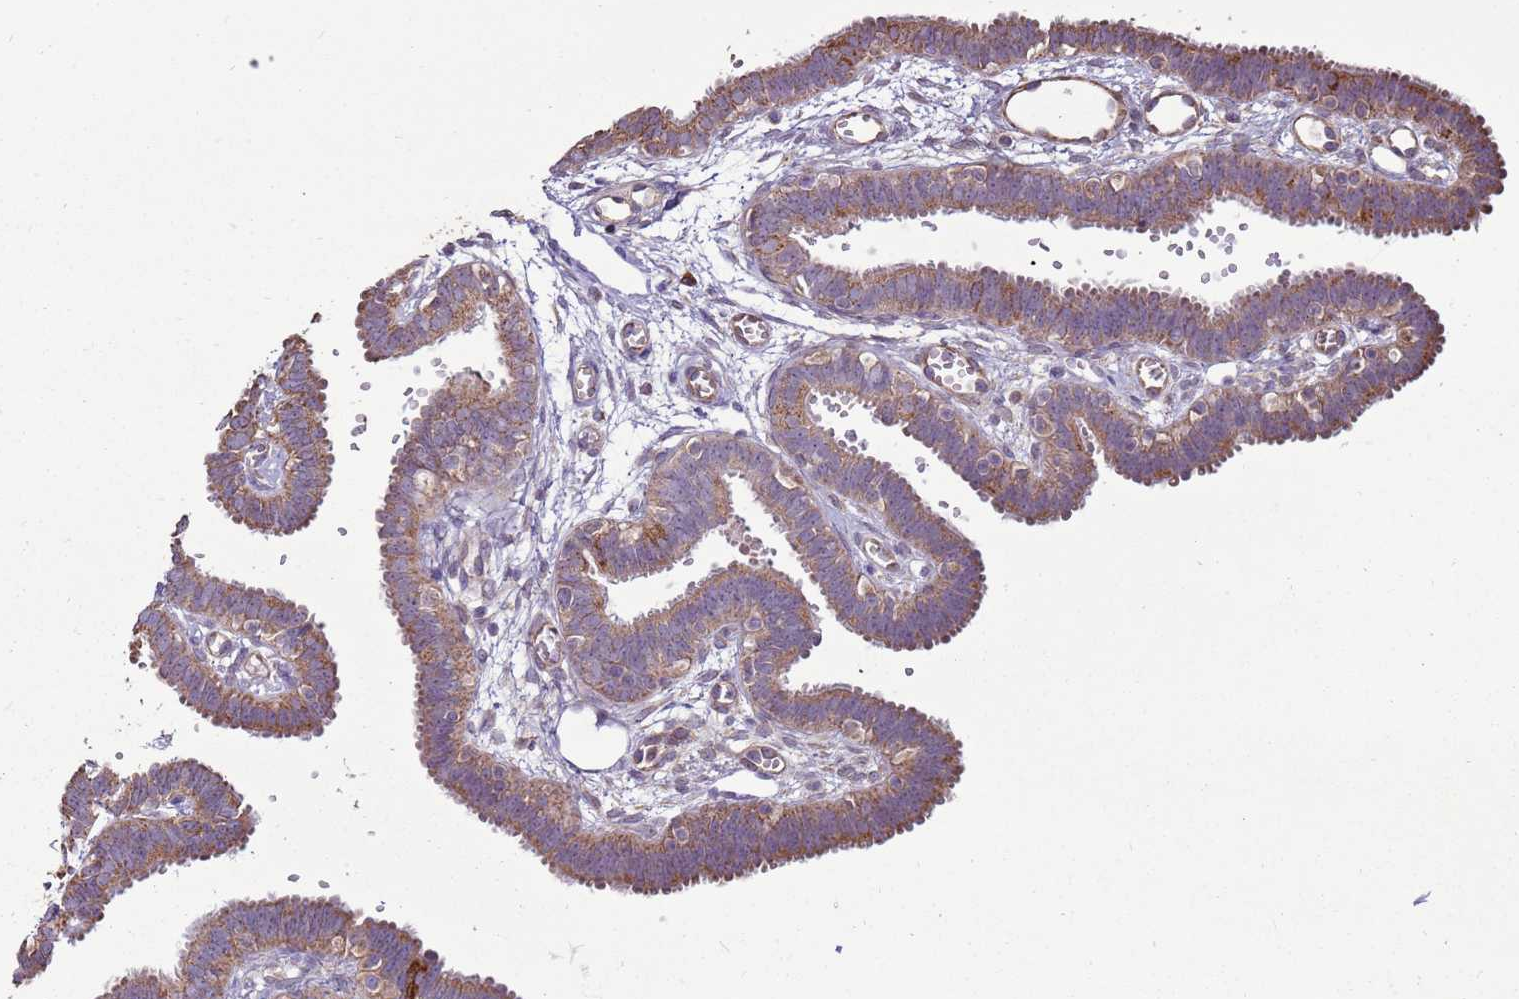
{"staining": {"intensity": "moderate", "quantity": ">75%", "location": "cytoplasmic/membranous"}, "tissue": "fallopian tube", "cell_type": "Glandular cells", "image_type": "normal", "snomed": [{"axis": "morphology", "description": "Normal tissue, NOS"}, {"axis": "topography", "description": "Fallopian tube"}, {"axis": "topography", "description": "Placenta"}], "caption": "About >75% of glandular cells in unremarkable fallopian tube reveal moderate cytoplasmic/membranous protein positivity as visualized by brown immunohistochemical staining.", "gene": "DDX59", "patient": {"sex": "female", "age": 32}}